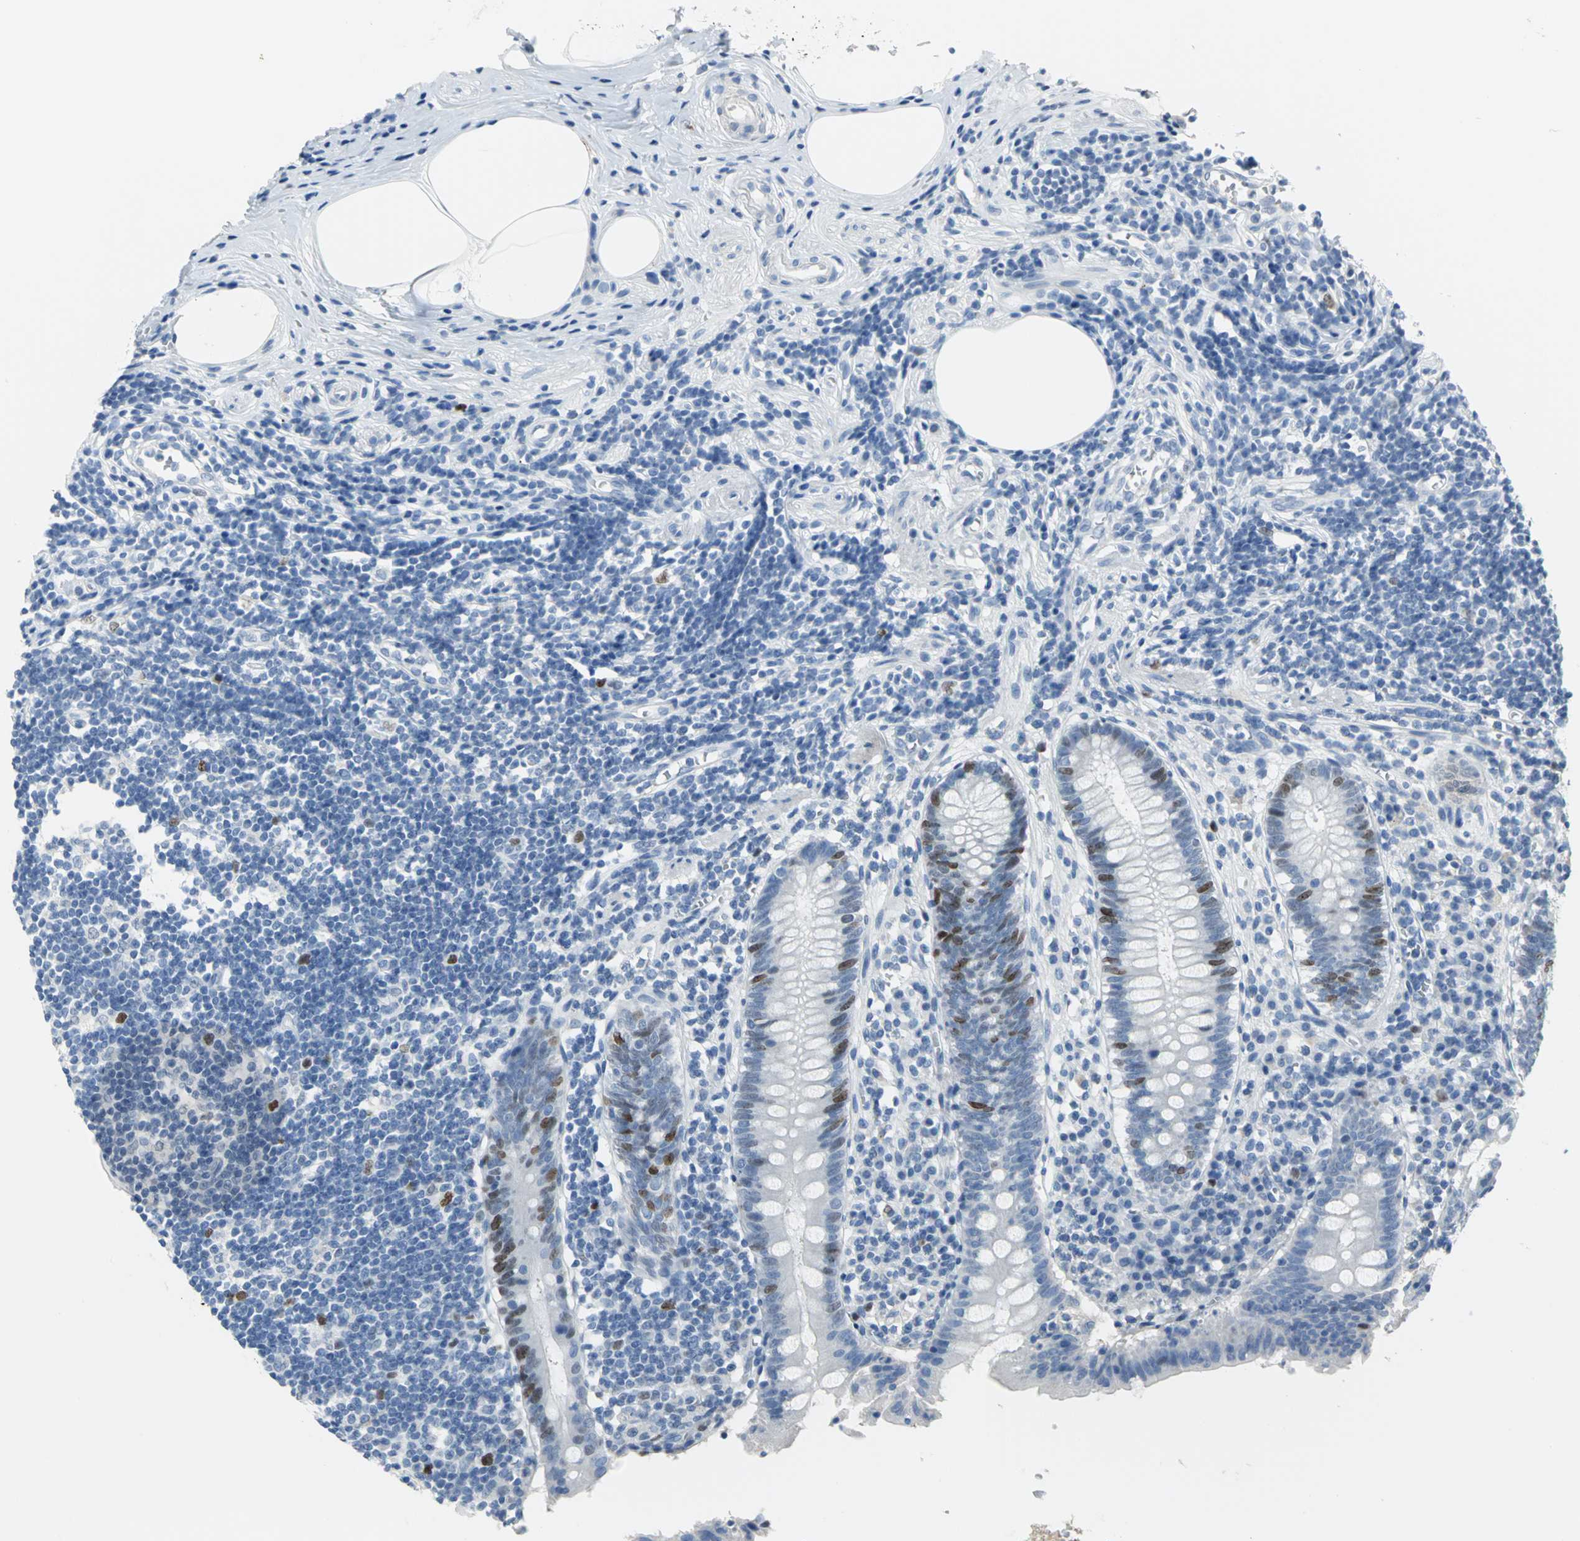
{"staining": {"intensity": "moderate", "quantity": "<25%", "location": "nuclear"}, "tissue": "appendix", "cell_type": "Glandular cells", "image_type": "normal", "snomed": [{"axis": "morphology", "description": "Normal tissue, NOS"}, {"axis": "topography", "description": "Appendix"}], "caption": "Immunohistochemical staining of unremarkable appendix exhibits low levels of moderate nuclear positivity in about <25% of glandular cells.", "gene": "MCM3", "patient": {"sex": "female", "age": 50}}